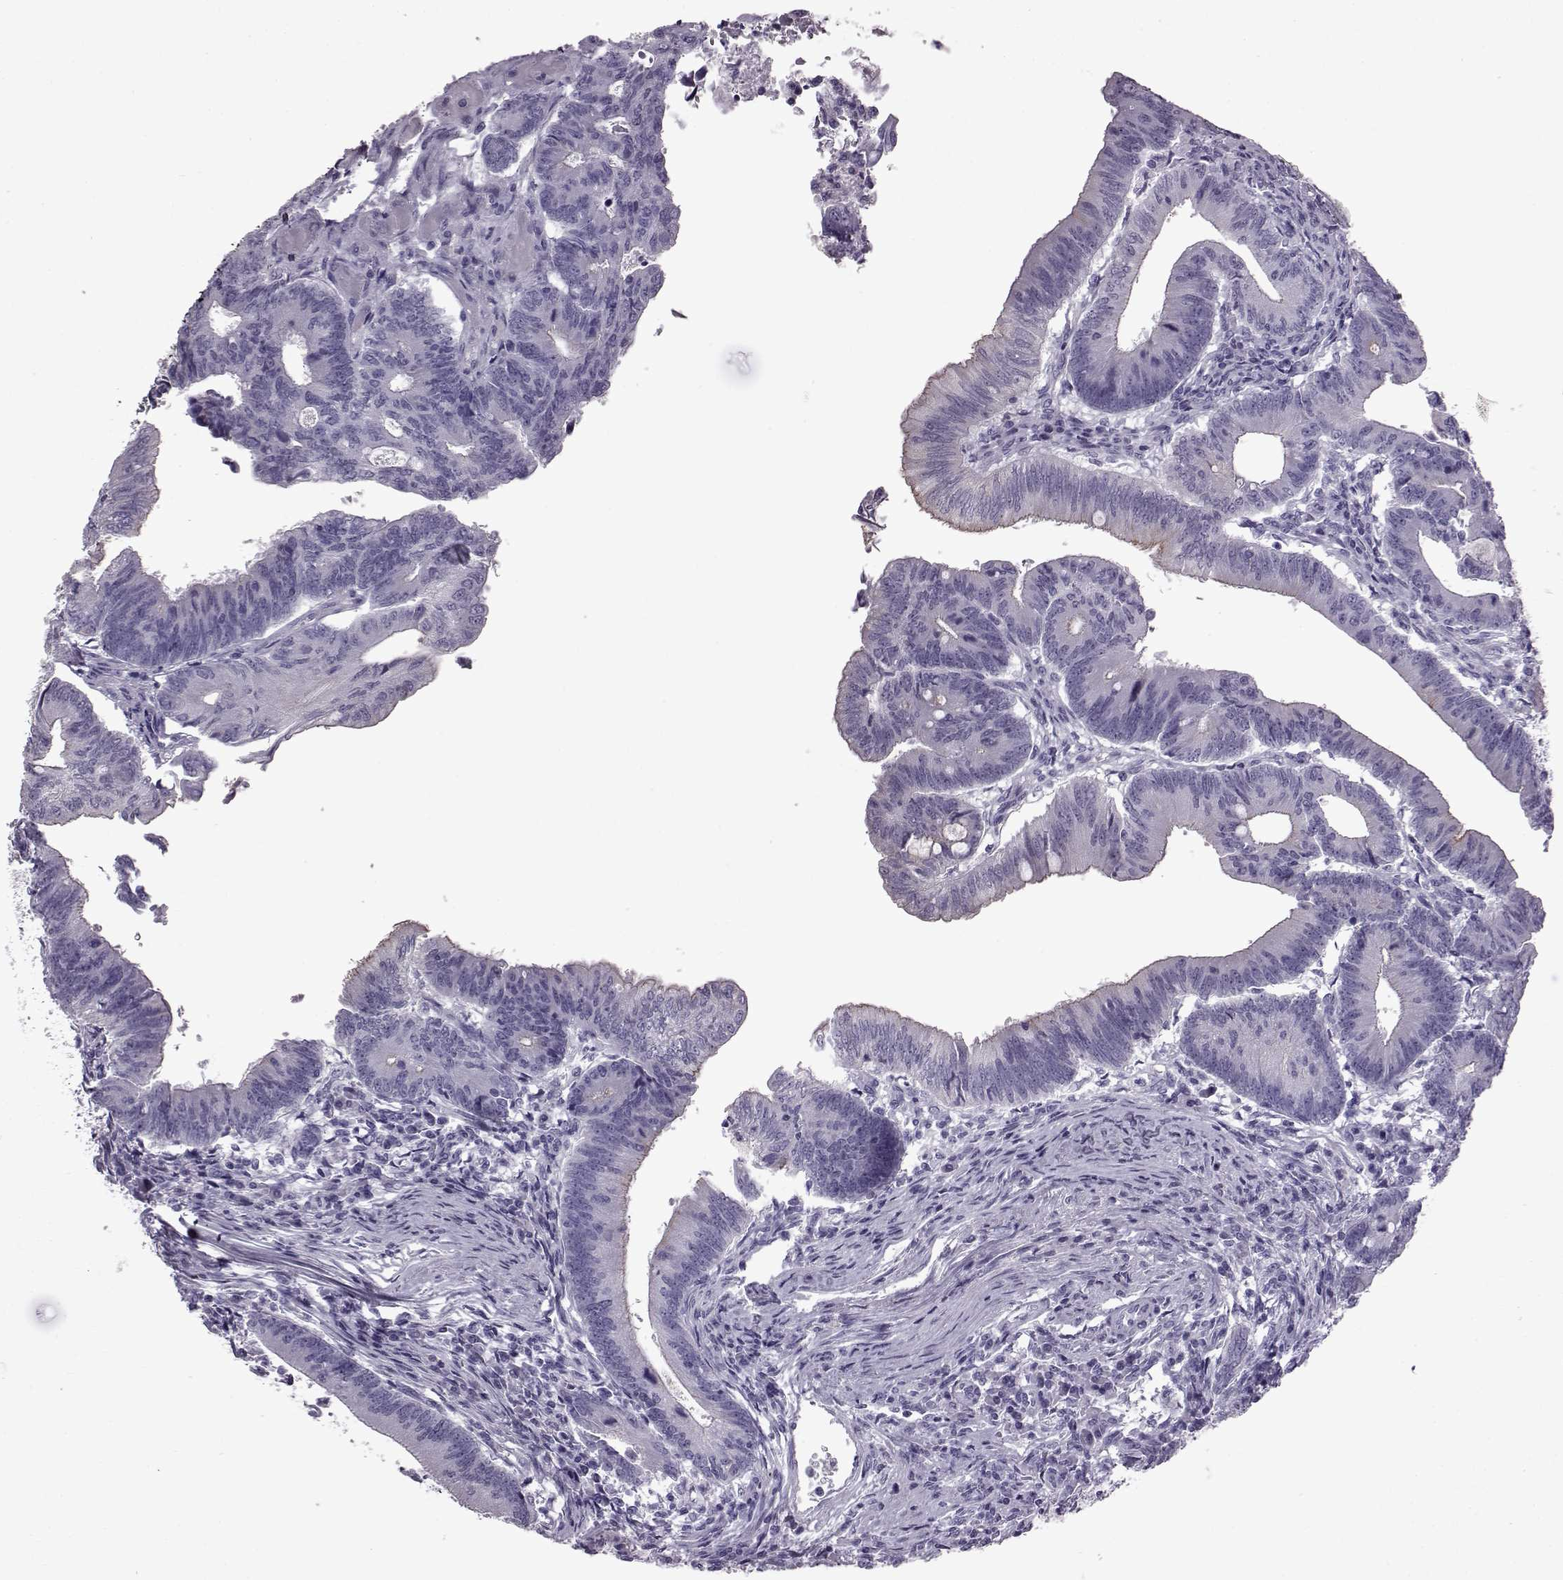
{"staining": {"intensity": "negative", "quantity": "none", "location": "none"}, "tissue": "colorectal cancer", "cell_type": "Tumor cells", "image_type": "cancer", "snomed": [{"axis": "morphology", "description": "Adenocarcinoma, NOS"}, {"axis": "topography", "description": "Colon"}], "caption": "Histopathology image shows no significant protein staining in tumor cells of colorectal cancer (adenocarcinoma).", "gene": "SLC28A2", "patient": {"sex": "female", "age": 70}}